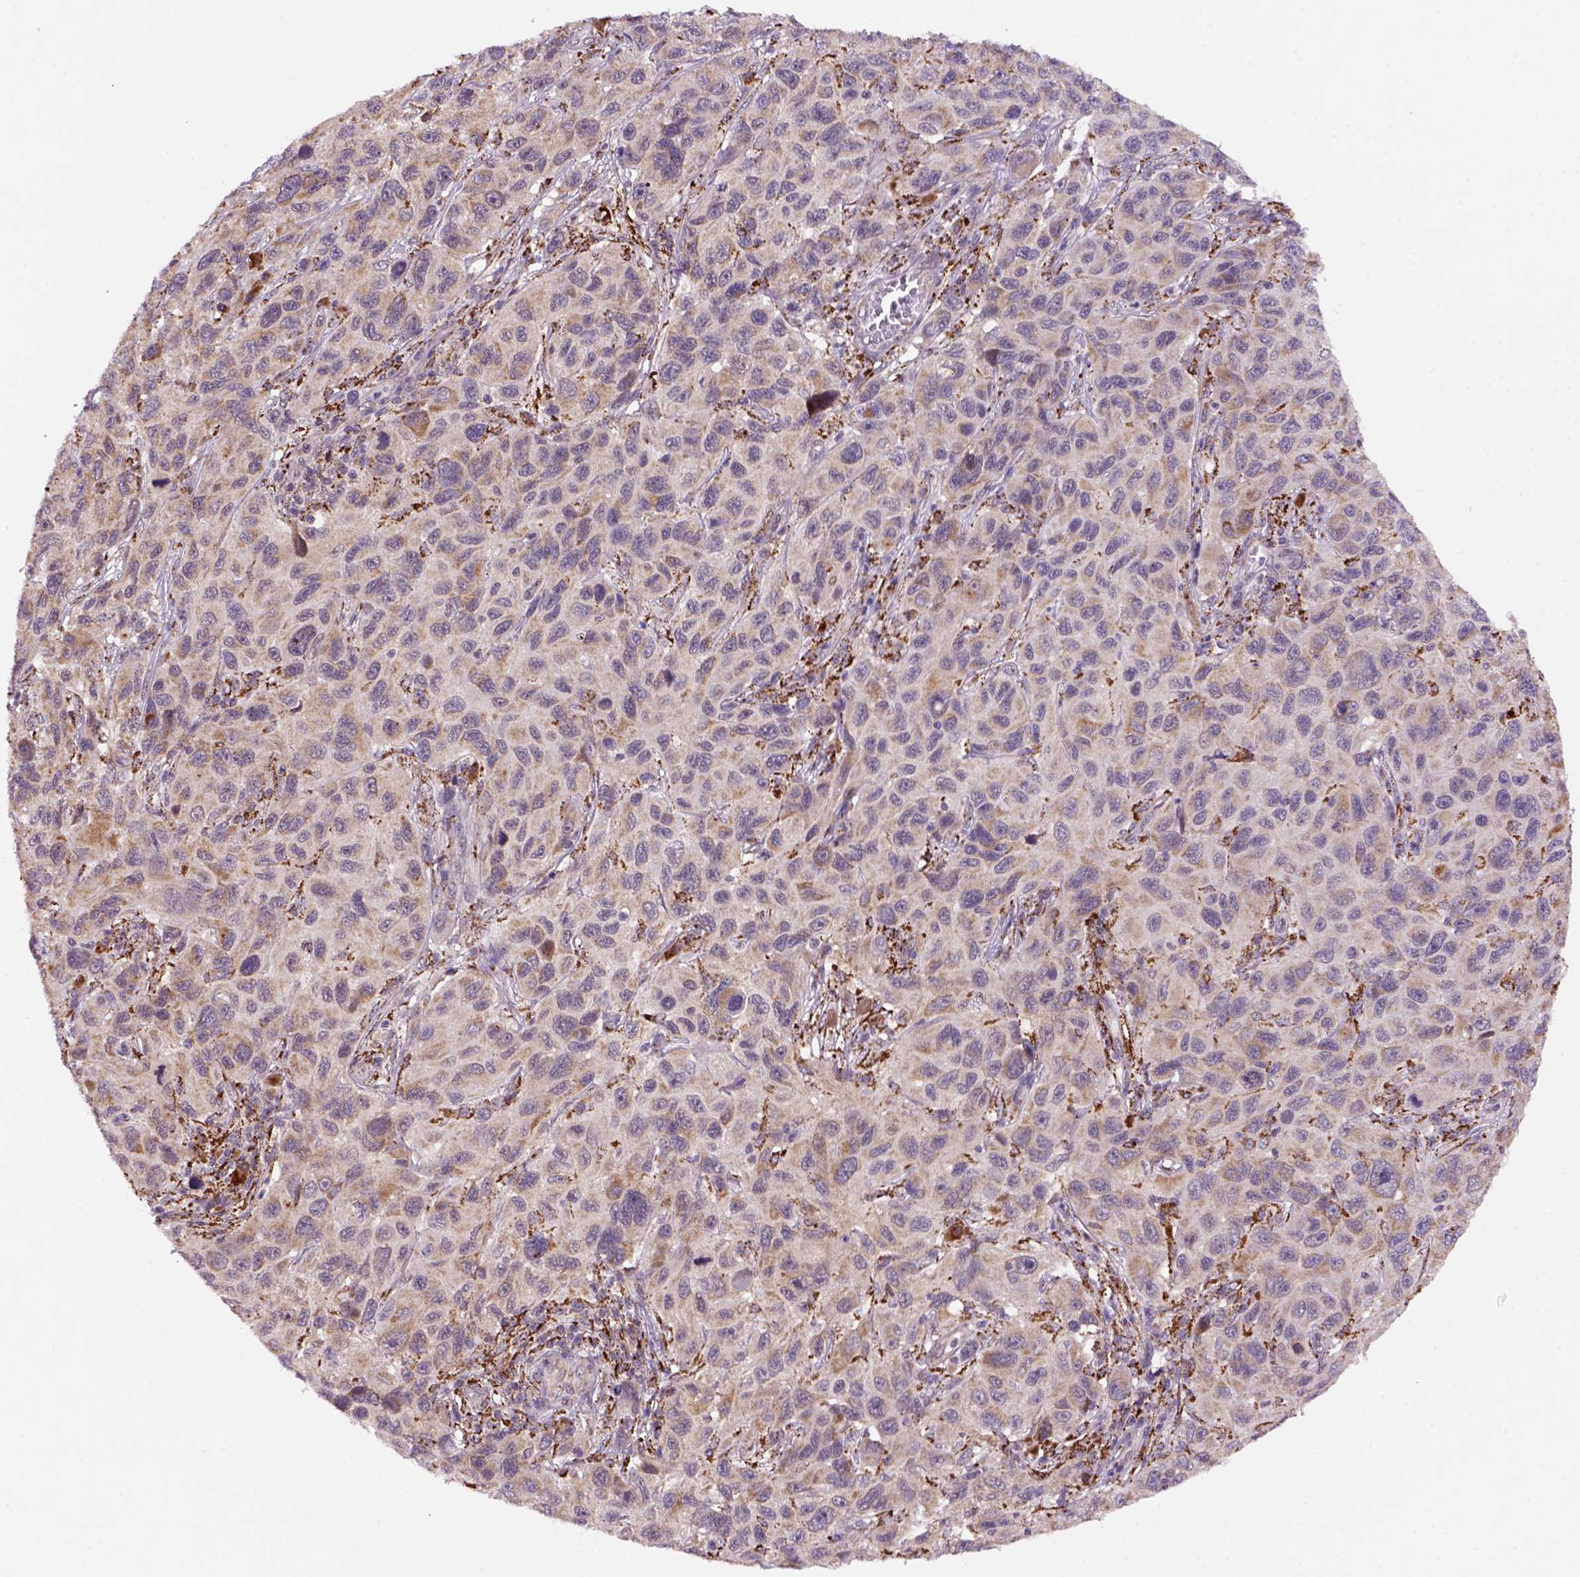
{"staining": {"intensity": "moderate", "quantity": ">75%", "location": "cytoplasmic/membranous"}, "tissue": "melanoma", "cell_type": "Tumor cells", "image_type": "cancer", "snomed": [{"axis": "morphology", "description": "Malignant melanoma, NOS"}, {"axis": "topography", "description": "Skin"}], "caption": "A brown stain labels moderate cytoplasmic/membranous positivity of a protein in malignant melanoma tumor cells.", "gene": "FZD7", "patient": {"sex": "male", "age": 53}}